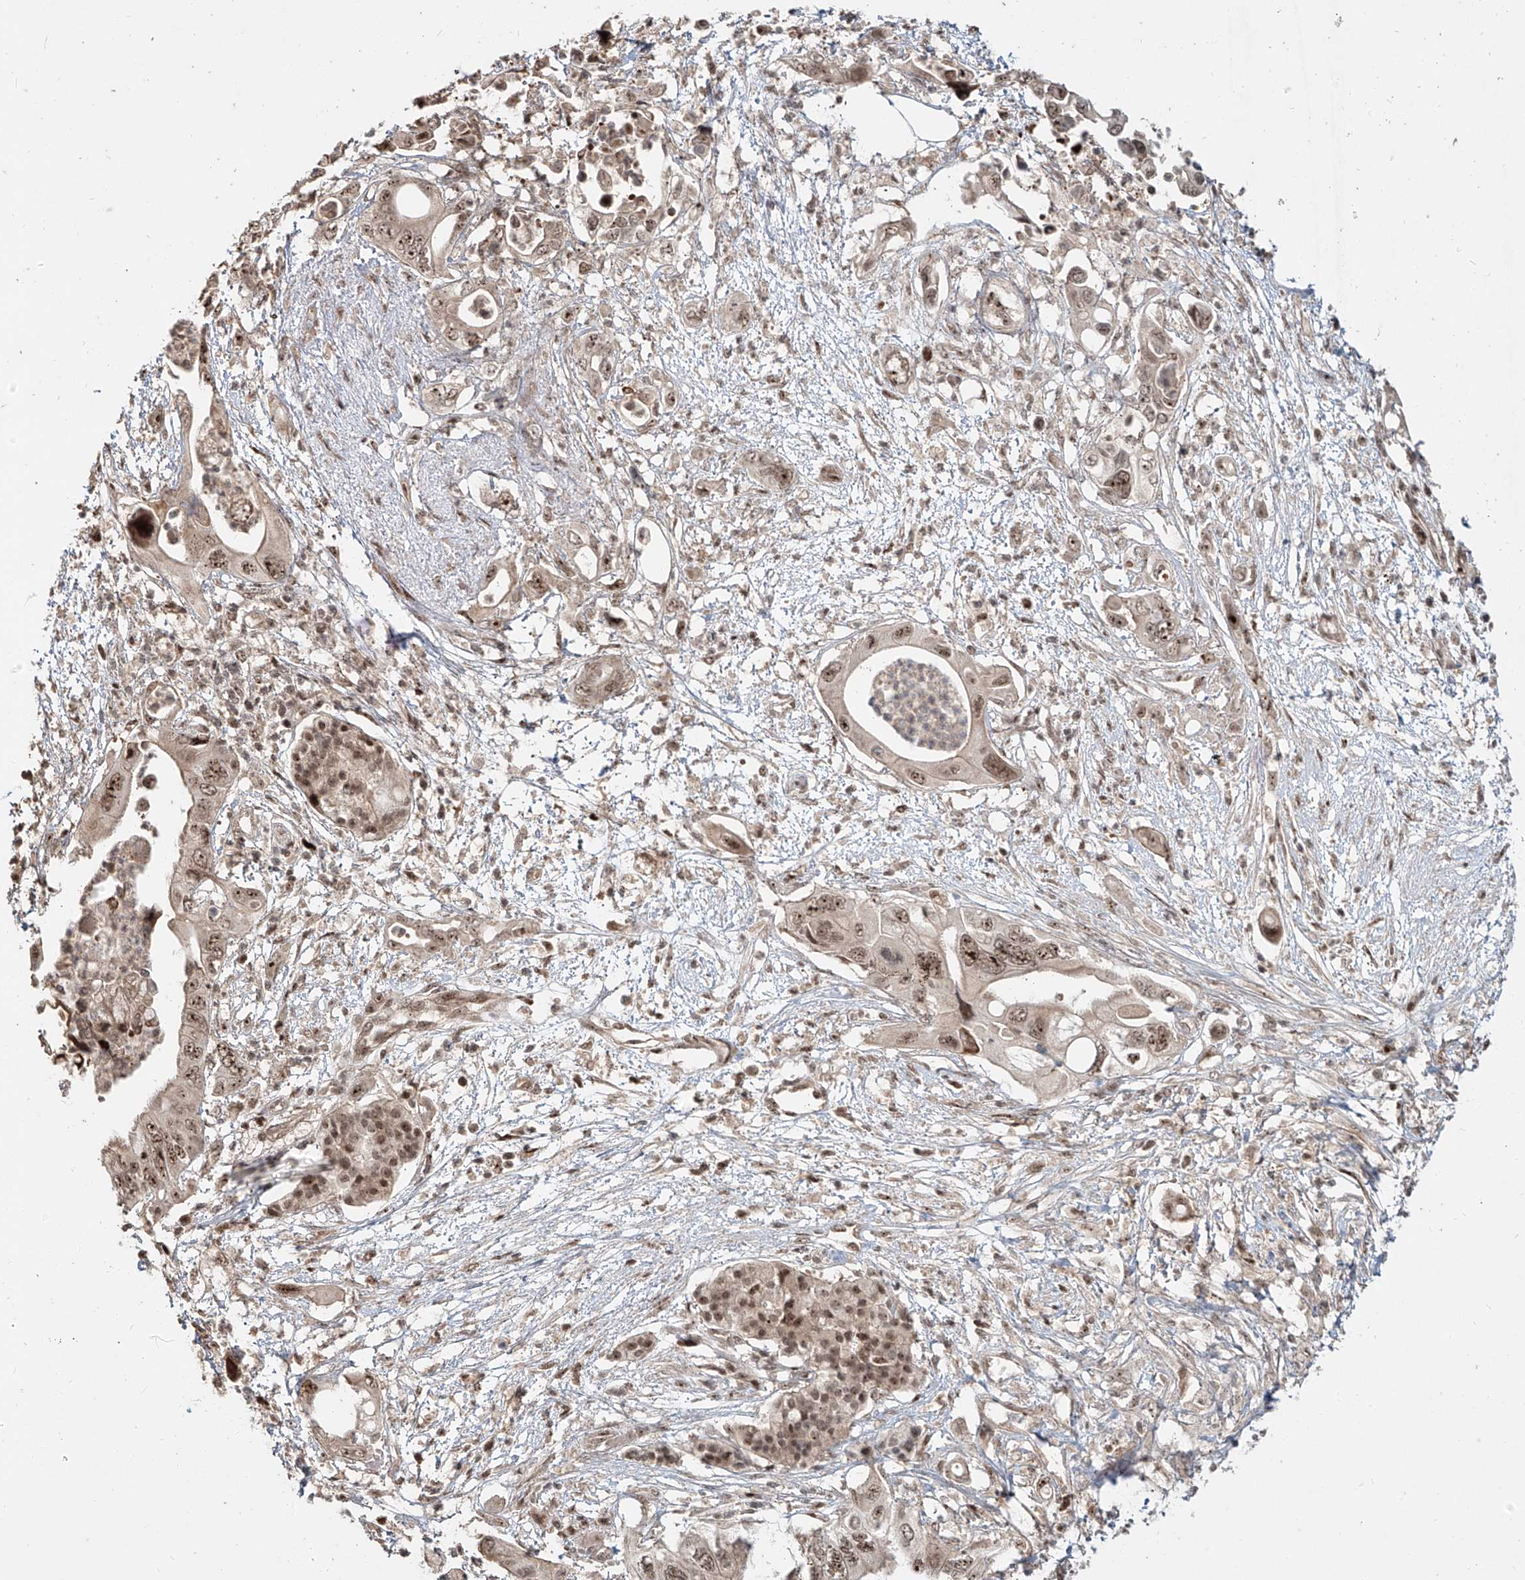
{"staining": {"intensity": "moderate", "quantity": ">75%", "location": "nuclear"}, "tissue": "pancreatic cancer", "cell_type": "Tumor cells", "image_type": "cancer", "snomed": [{"axis": "morphology", "description": "Adenocarcinoma, NOS"}, {"axis": "topography", "description": "Pancreas"}], "caption": "A brown stain shows moderate nuclear positivity of a protein in pancreatic cancer tumor cells.", "gene": "ZNF710", "patient": {"sex": "male", "age": 66}}